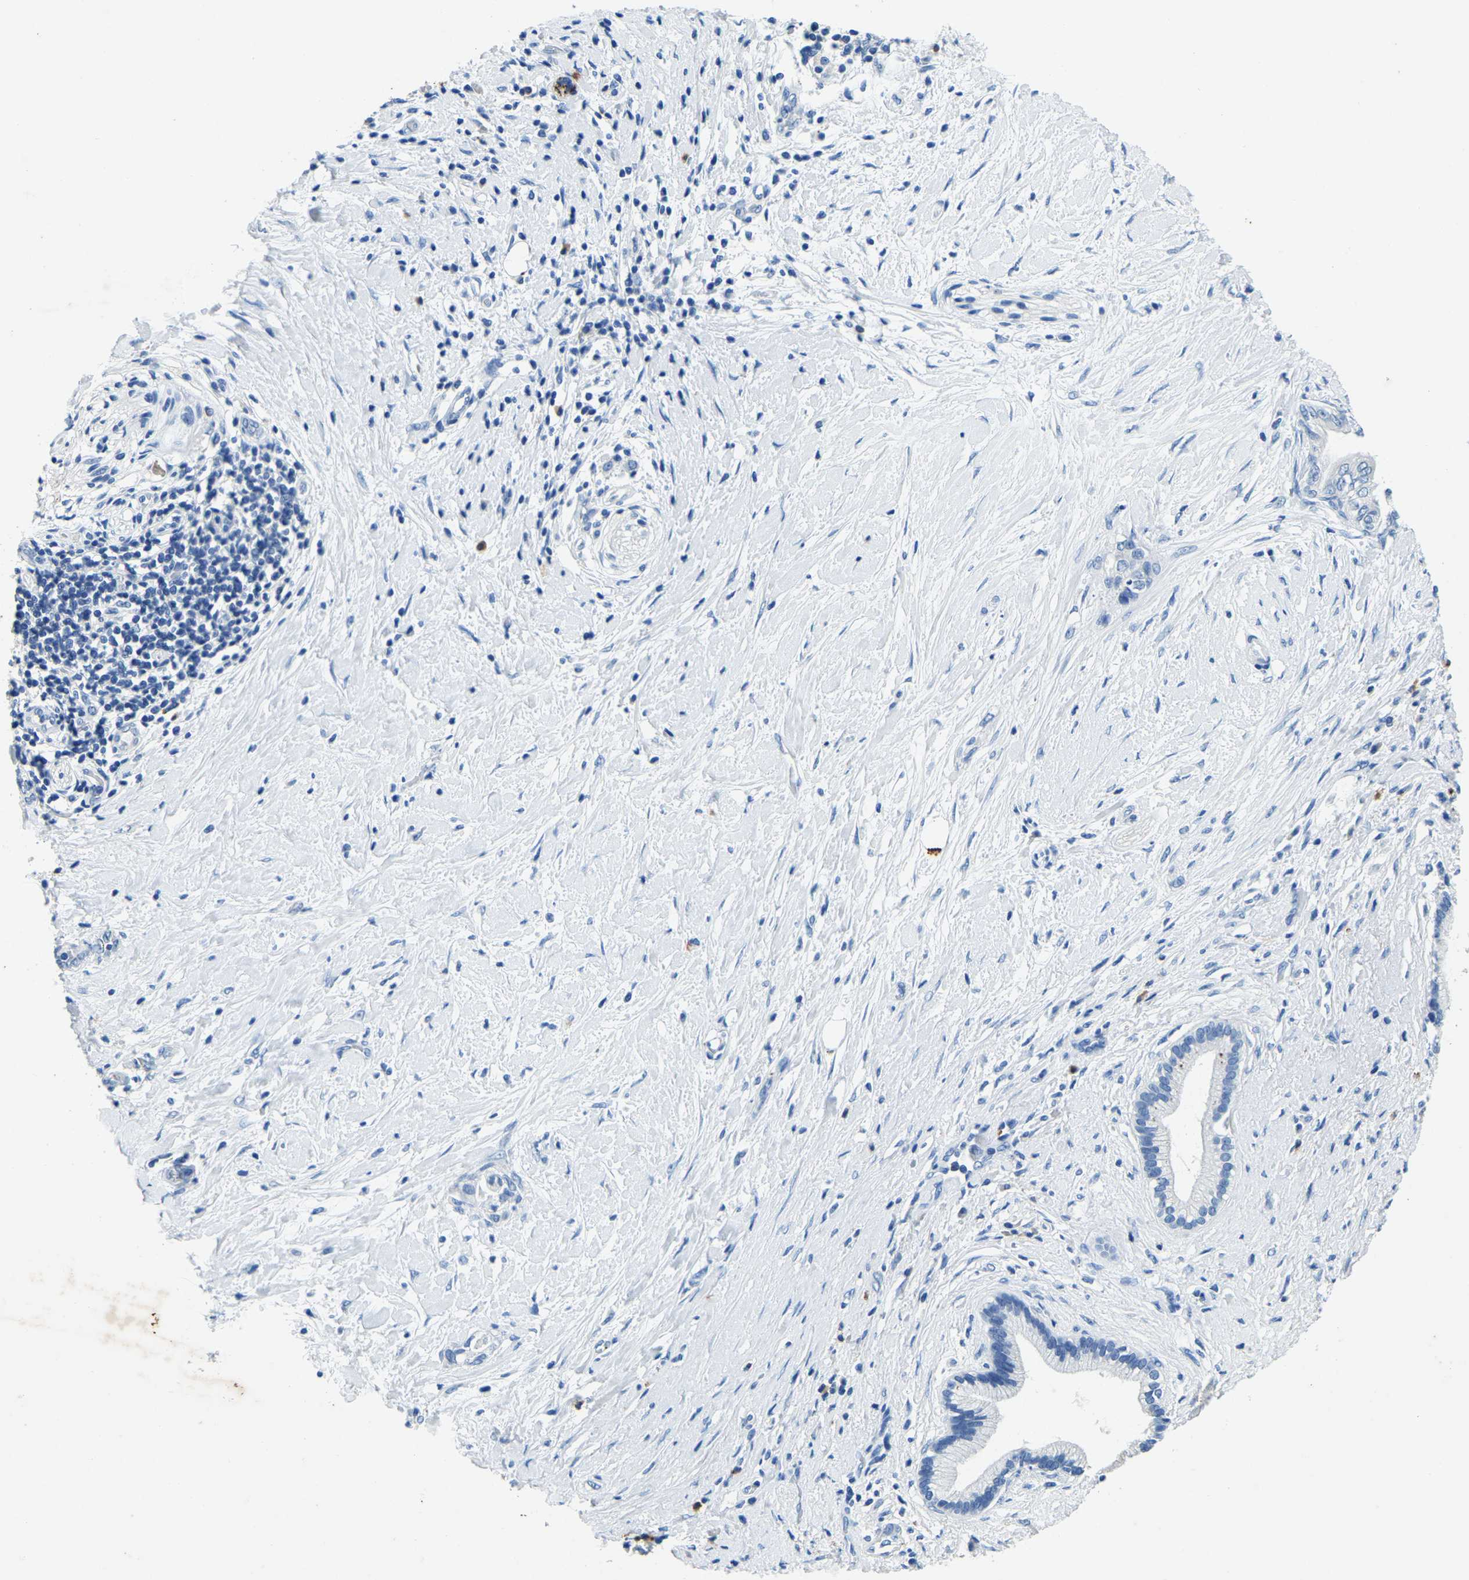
{"staining": {"intensity": "negative", "quantity": "none", "location": "none"}, "tissue": "pancreatic cancer", "cell_type": "Tumor cells", "image_type": "cancer", "snomed": [{"axis": "morphology", "description": "Adenocarcinoma, NOS"}, {"axis": "topography", "description": "Pancreas"}], "caption": "There is no significant positivity in tumor cells of pancreatic adenocarcinoma.", "gene": "UBN2", "patient": {"sex": "female", "age": 60}}